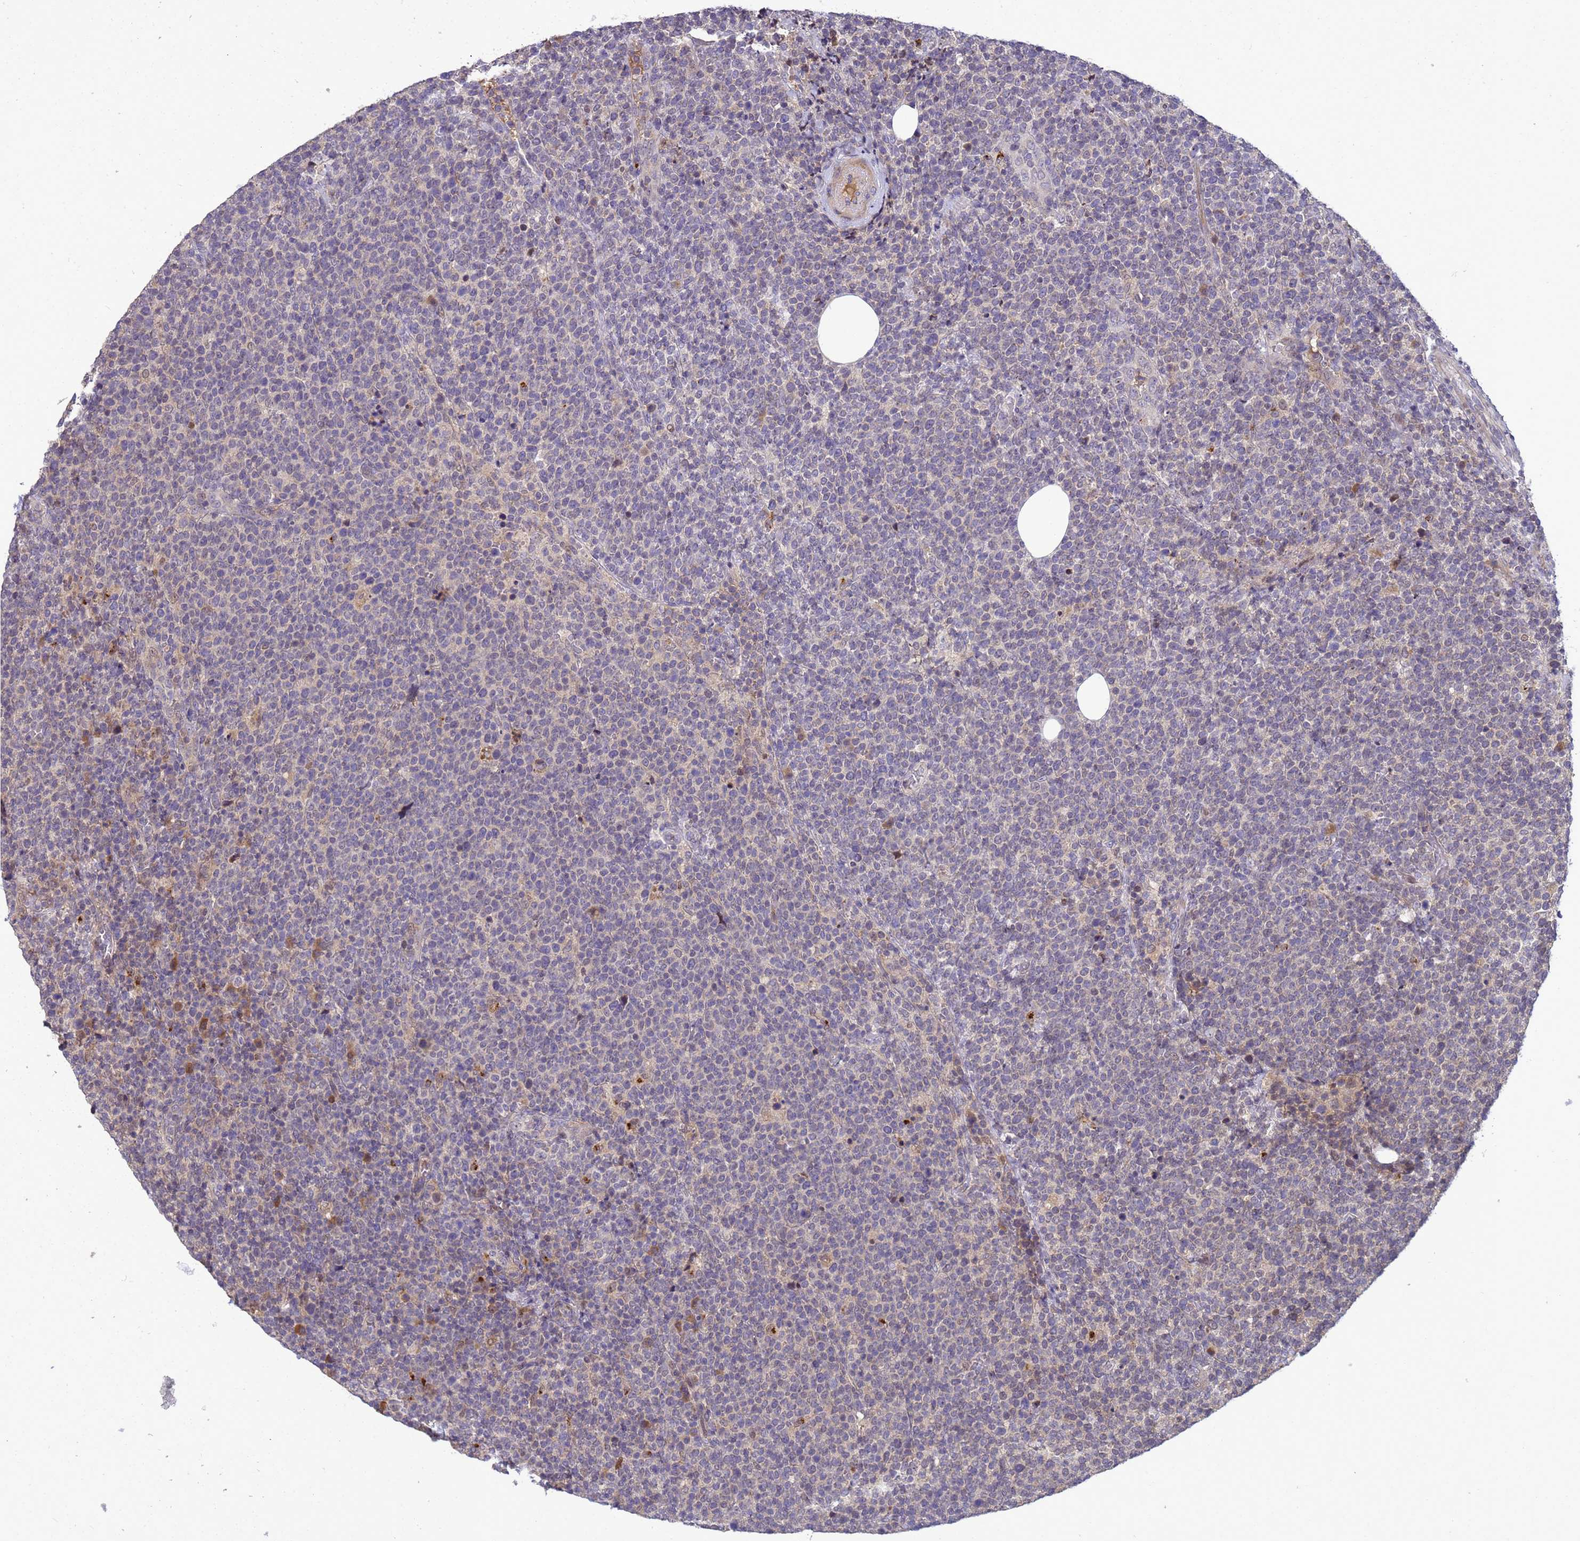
{"staining": {"intensity": "negative", "quantity": "none", "location": "none"}, "tissue": "lymphoma", "cell_type": "Tumor cells", "image_type": "cancer", "snomed": [{"axis": "morphology", "description": "Malignant lymphoma, non-Hodgkin's type, High grade"}, {"axis": "topography", "description": "Lymph node"}], "caption": "This is a histopathology image of immunohistochemistry staining of high-grade malignant lymphoma, non-Hodgkin's type, which shows no positivity in tumor cells. Brightfield microscopy of immunohistochemistry (IHC) stained with DAB (3,3'-diaminobenzidine) (brown) and hematoxylin (blue), captured at high magnification.", "gene": "TMEM74B", "patient": {"sex": "male", "age": 61}}